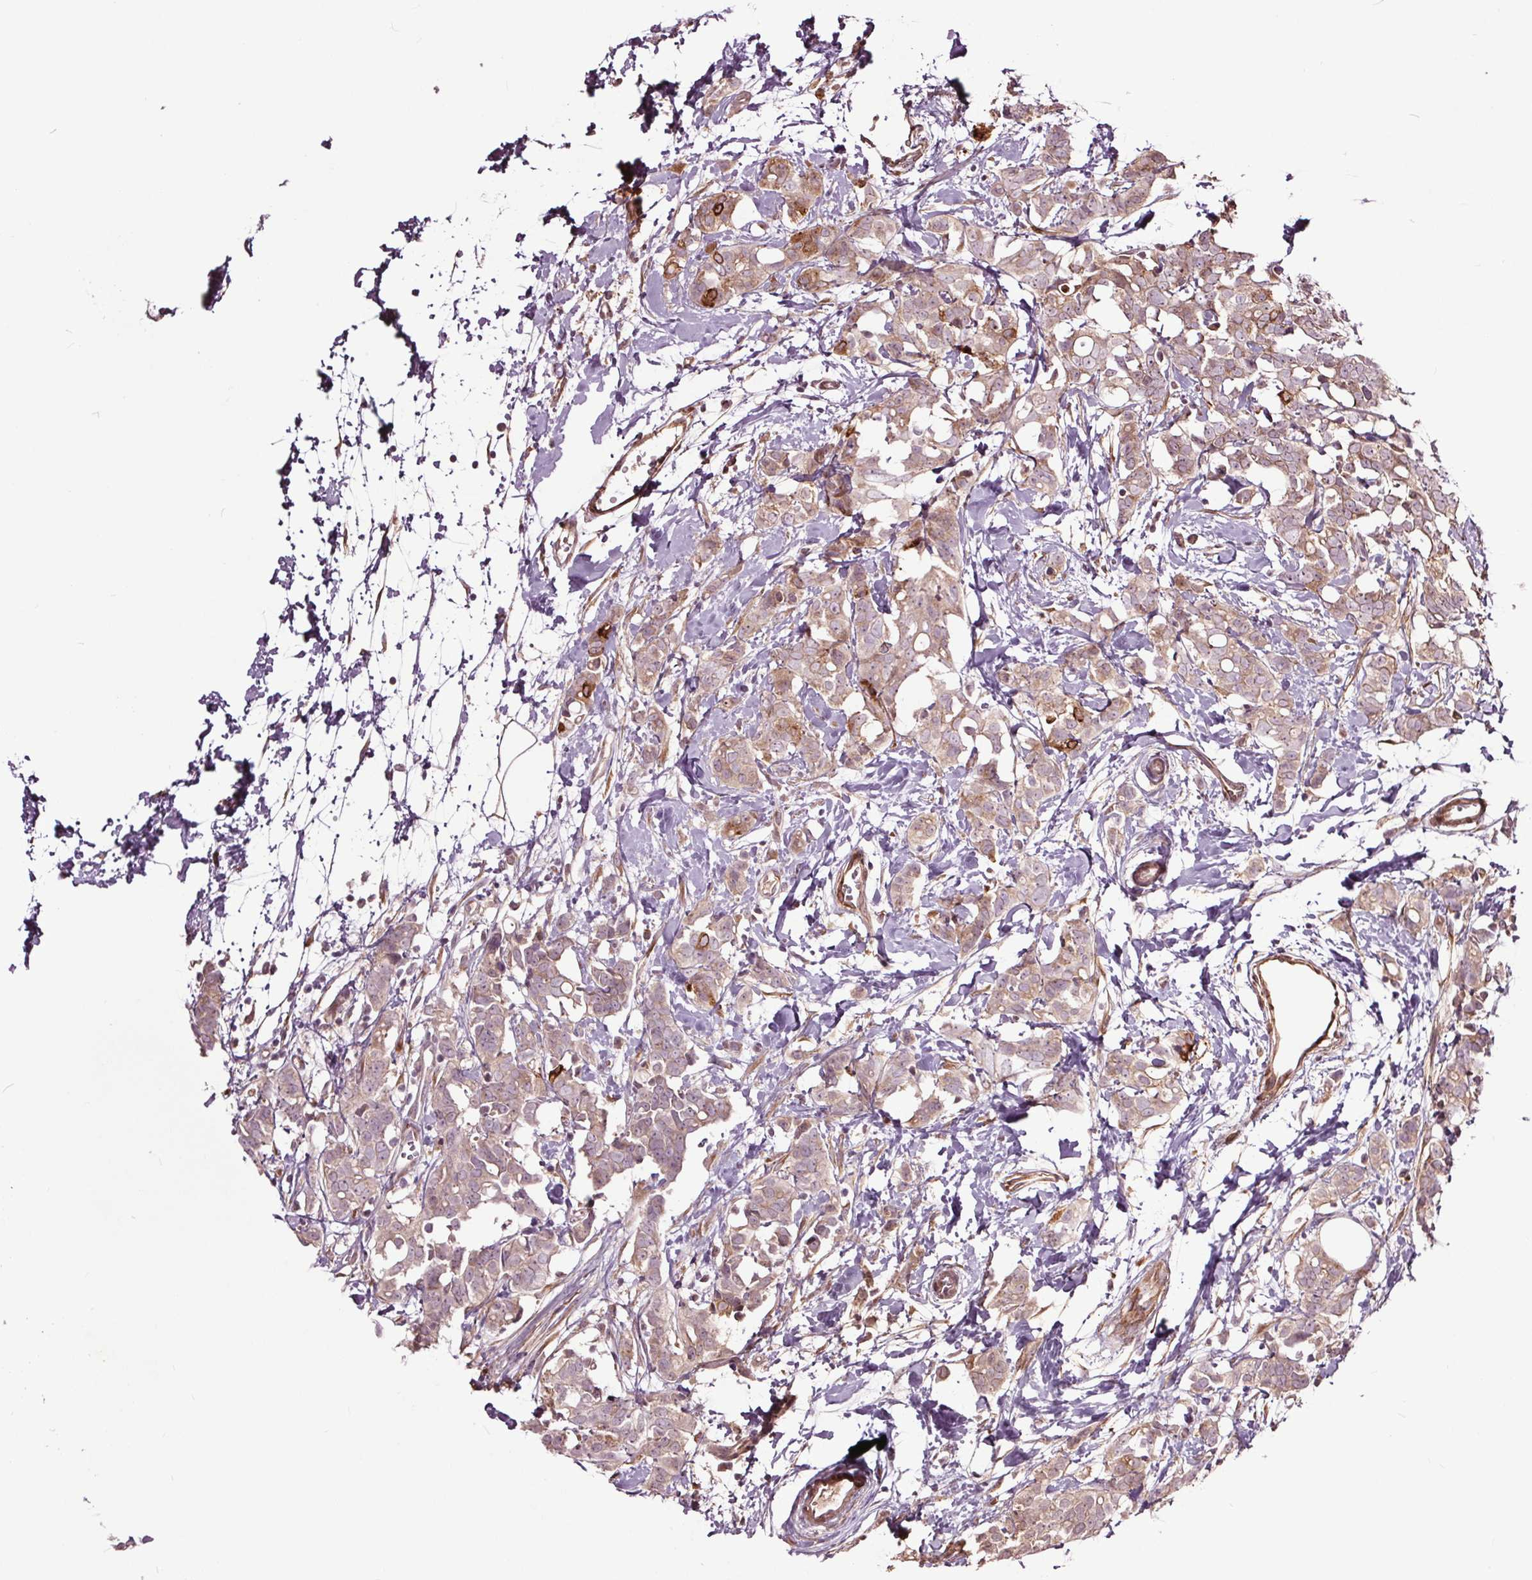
{"staining": {"intensity": "weak", "quantity": ">75%", "location": "cytoplasmic/membranous"}, "tissue": "breast cancer", "cell_type": "Tumor cells", "image_type": "cancer", "snomed": [{"axis": "morphology", "description": "Duct carcinoma"}, {"axis": "topography", "description": "Breast"}], "caption": "This is a photomicrograph of immunohistochemistry (IHC) staining of breast cancer, which shows weak staining in the cytoplasmic/membranous of tumor cells.", "gene": "HAUS5", "patient": {"sex": "female", "age": 40}}